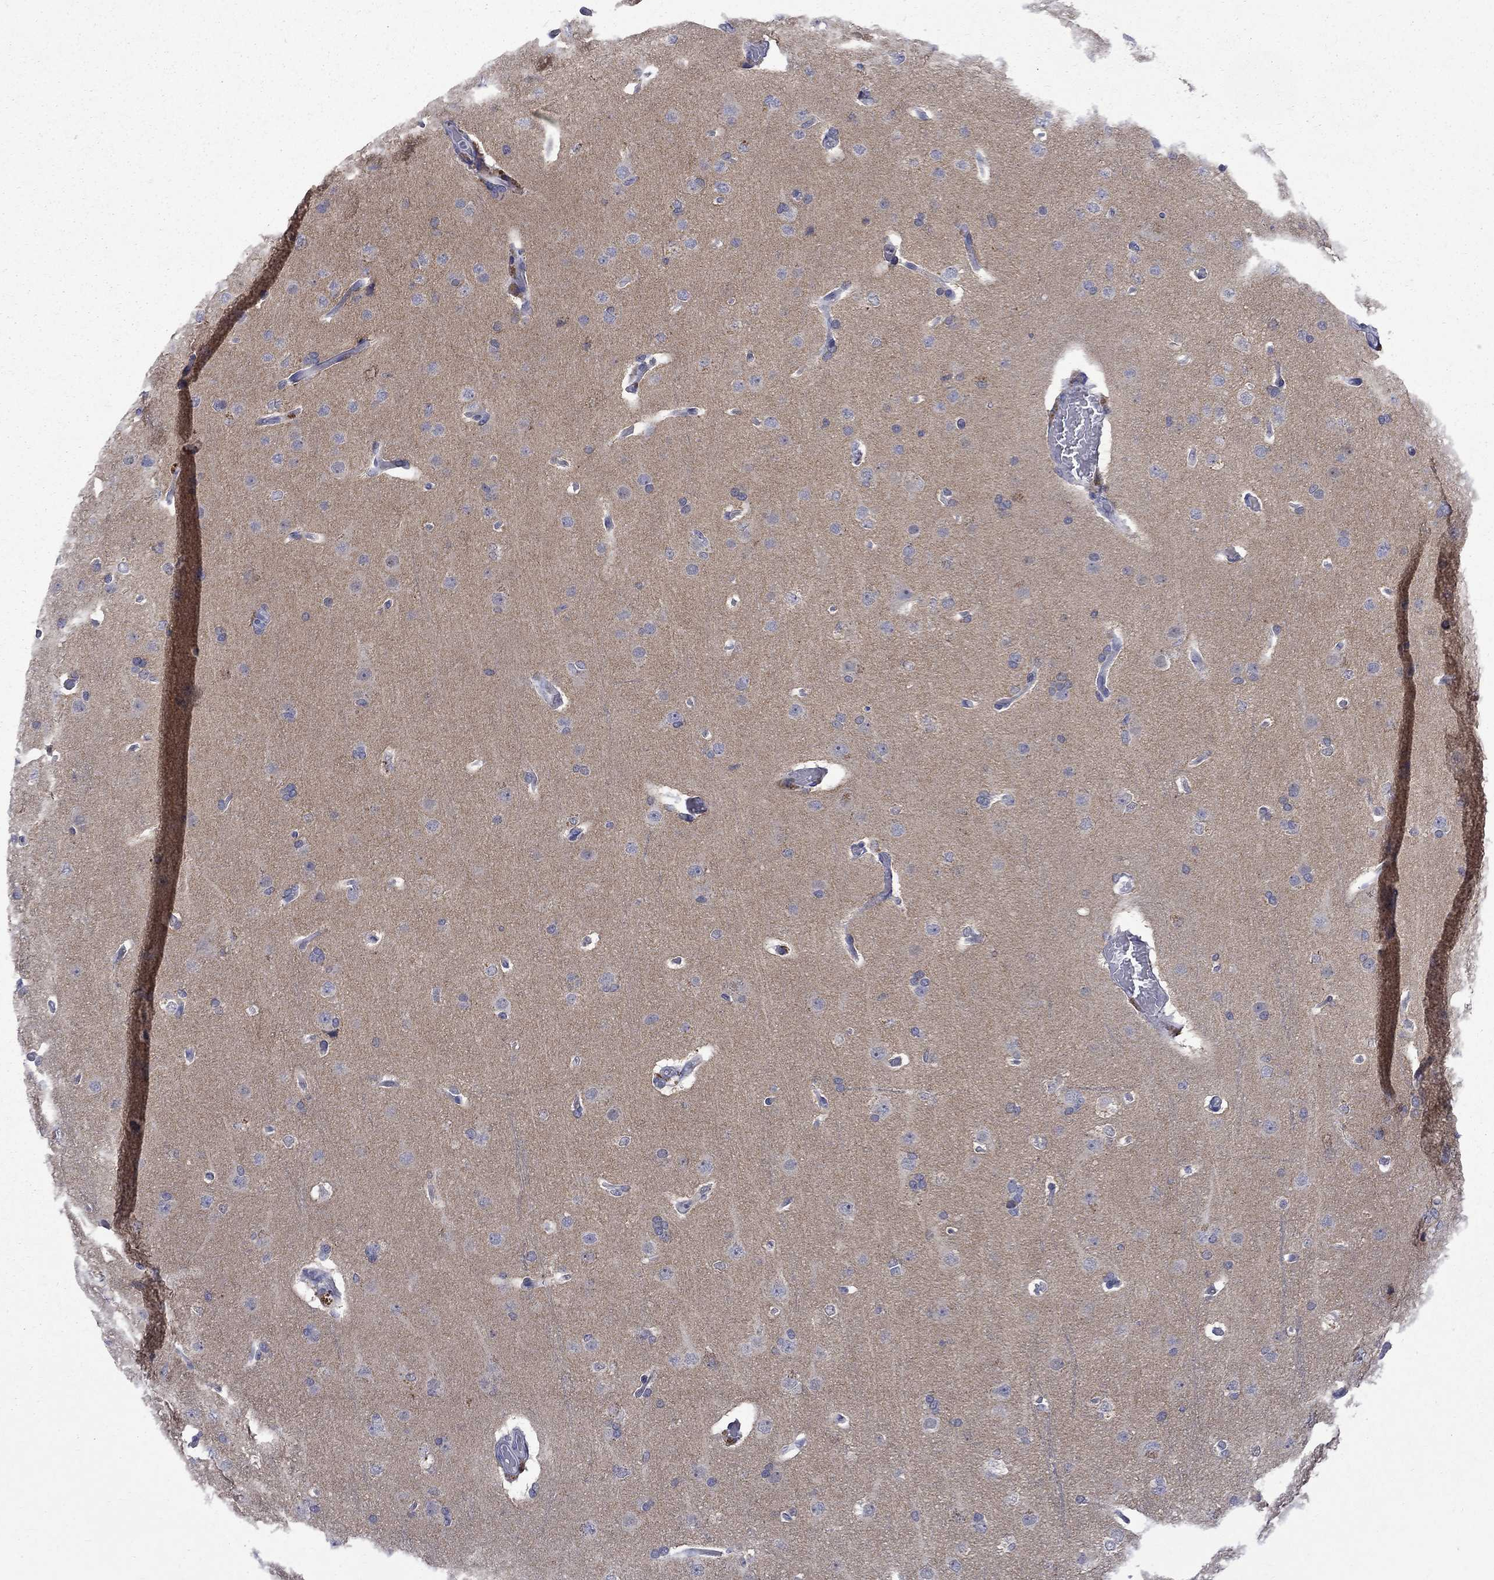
{"staining": {"intensity": "negative", "quantity": "none", "location": "none"}, "tissue": "glioma", "cell_type": "Tumor cells", "image_type": "cancer", "snomed": [{"axis": "morphology", "description": "Glioma, malignant, Low grade"}, {"axis": "topography", "description": "Brain"}], "caption": "Immunohistochemistry (IHC) photomicrograph of neoplastic tissue: malignant glioma (low-grade) stained with DAB (3,3'-diaminobenzidine) reveals no significant protein expression in tumor cells. (IHC, brightfield microscopy, high magnification).", "gene": "CTNND2", "patient": {"sex": "male", "age": 41}}